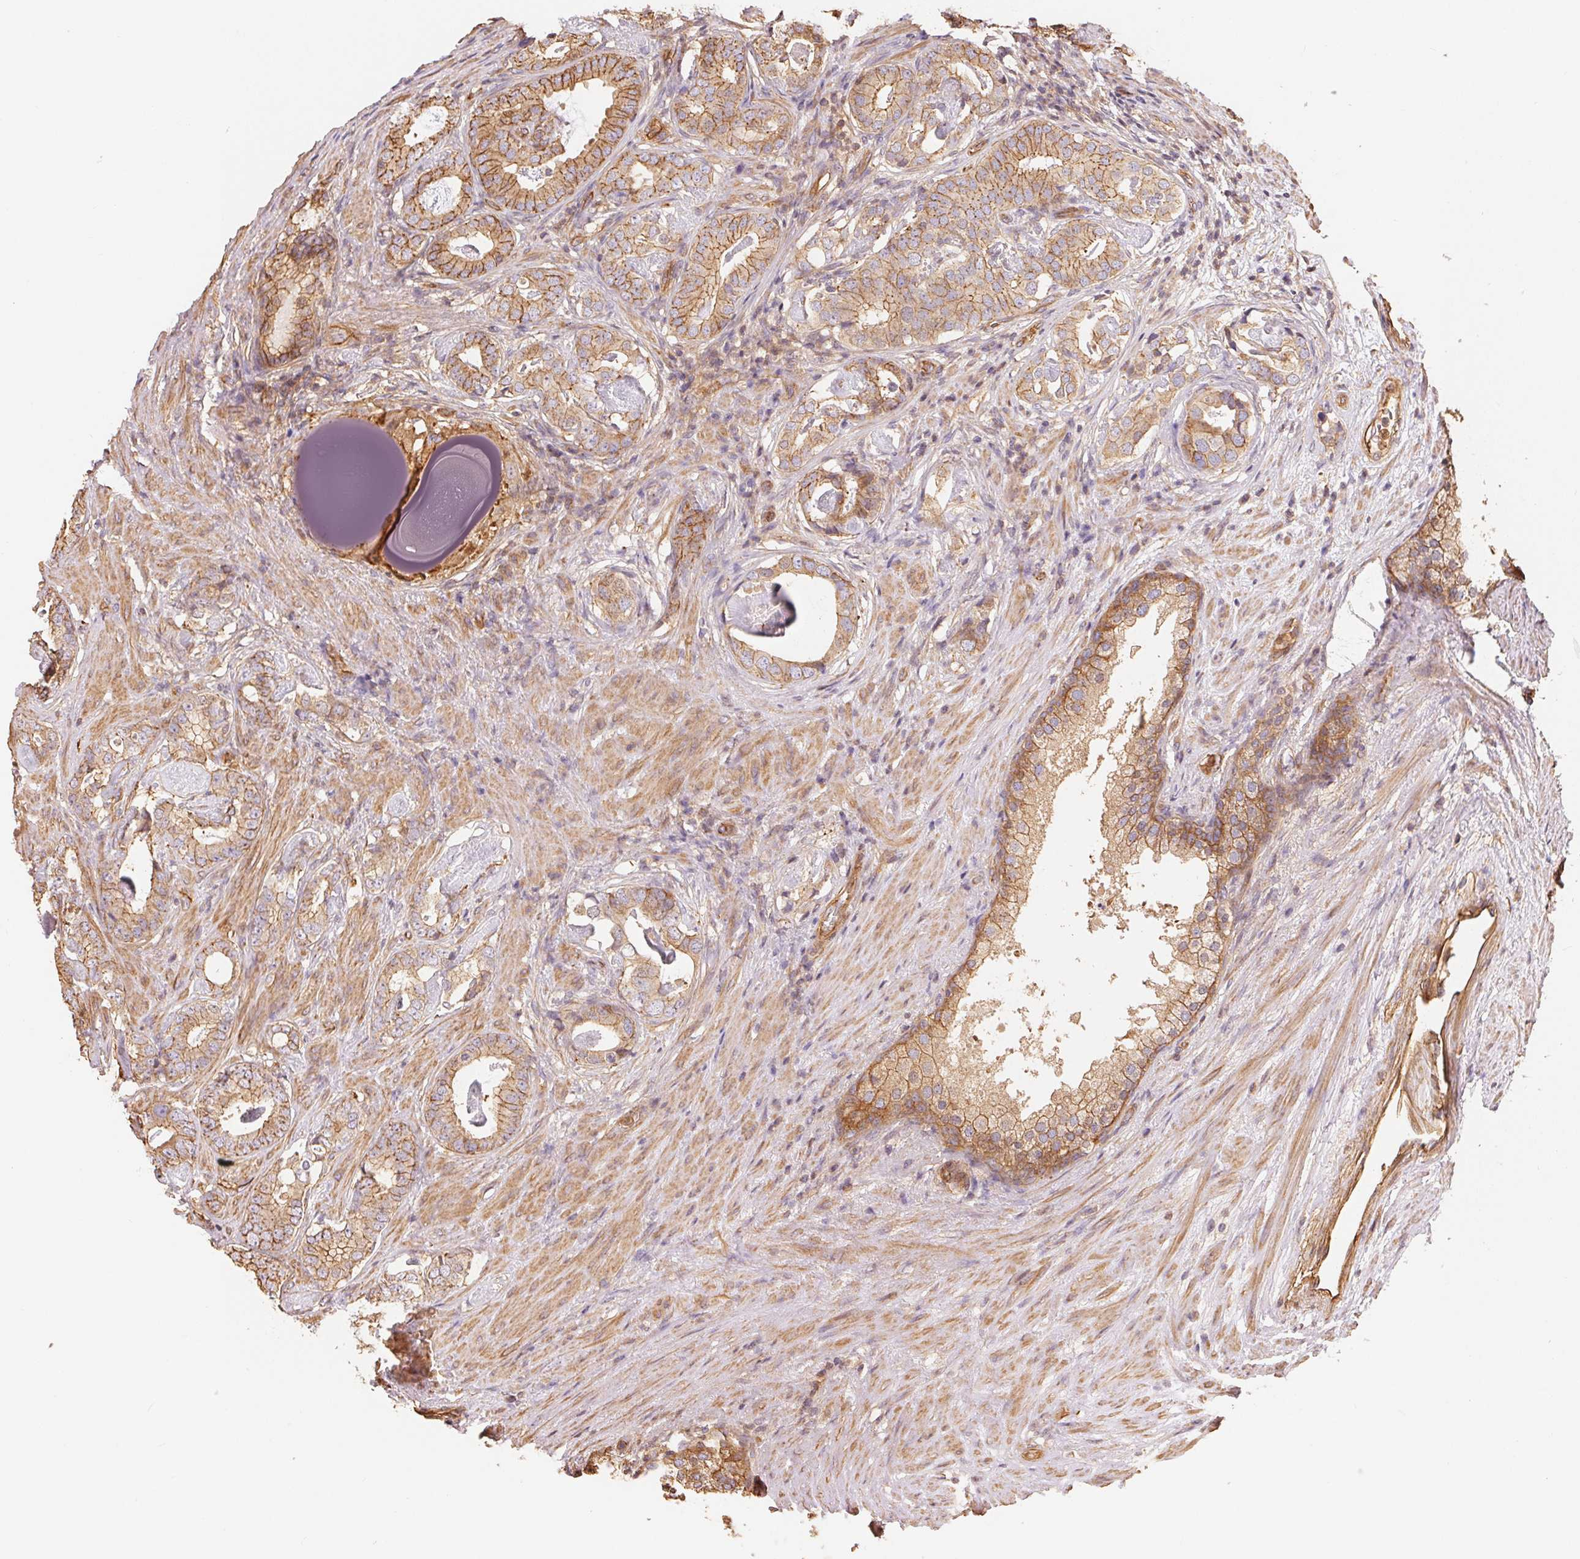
{"staining": {"intensity": "moderate", "quantity": ">75%", "location": "cytoplasmic/membranous"}, "tissue": "prostate cancer", "cell_type": "Tumor cells", "image_type": "cancer", "snomed": [{"axis": "morphology", "description": "Adenocarcinoma, Low grade"}, {"axis": "topography", "description": "Prostate and seminal vesicle, NOS"}], "caption": "Low-grade adenocarcinoma (prostate) tissue reveals moderate cytoplasmic/membranous staining in about >75% of tumor cells", "gene": "FRAS1", "patient": {"sex": "male", "age": 71}}